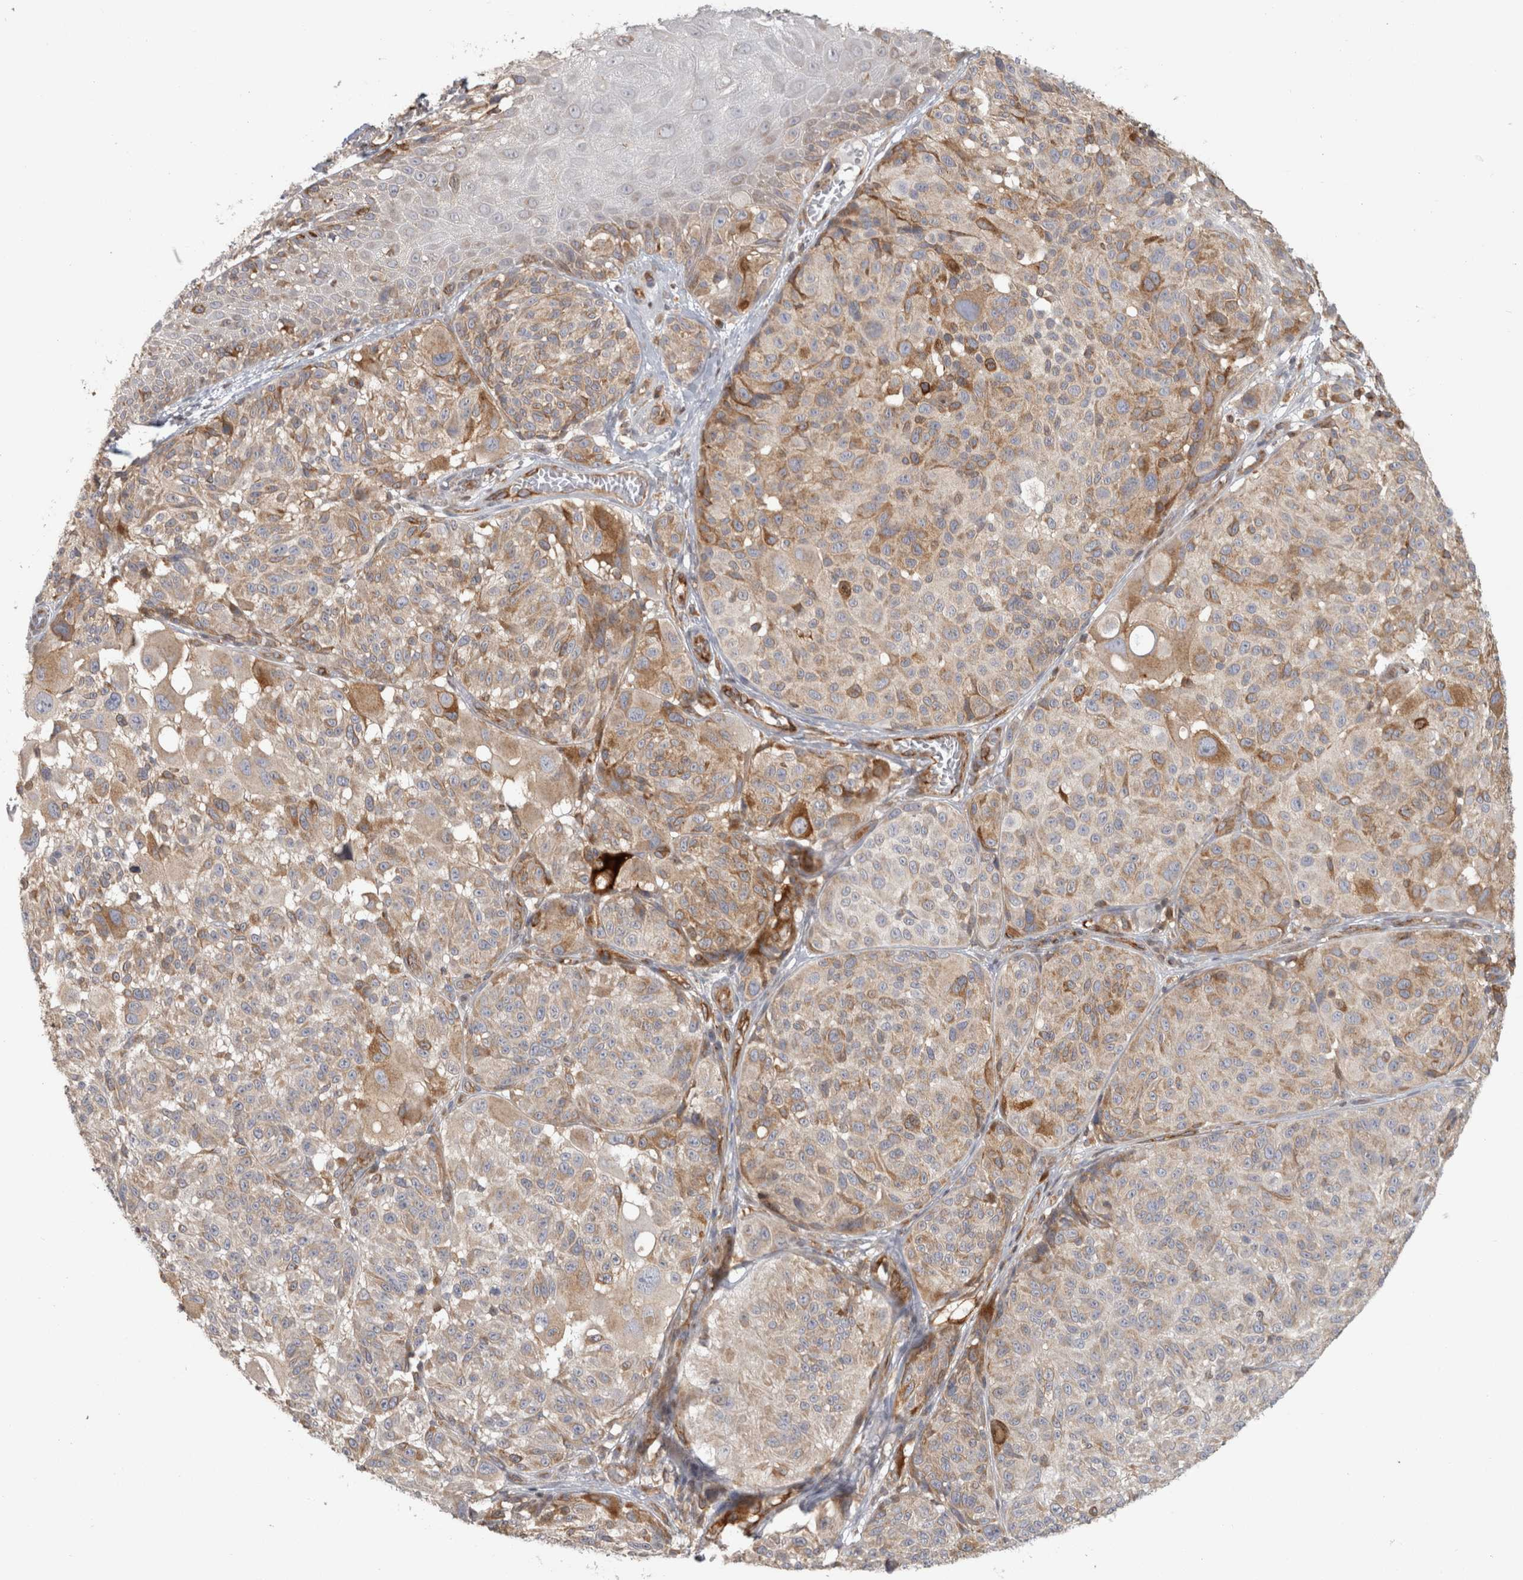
{"staining": {"intensity": "moderate", "quantity": "25%-75%", "location": "cytoplasmic/membranous"}, "tissue": "melanoma", "cell_type": "Tumor cells", "image_type": "cancer", "snomed": [{"axis": "morphology", "description": "Malignant melanoma, NOS"}, {"axis": "topography", "description": "Skin"}], "caption": "Tumor cells reveal medium levels of moderate cytoplasmic/membranous positivity in about 25%-75% of cells in human malignant melanoma.", "gene": "HLA-E", "patient": {"sex": "male", "age": 83}}